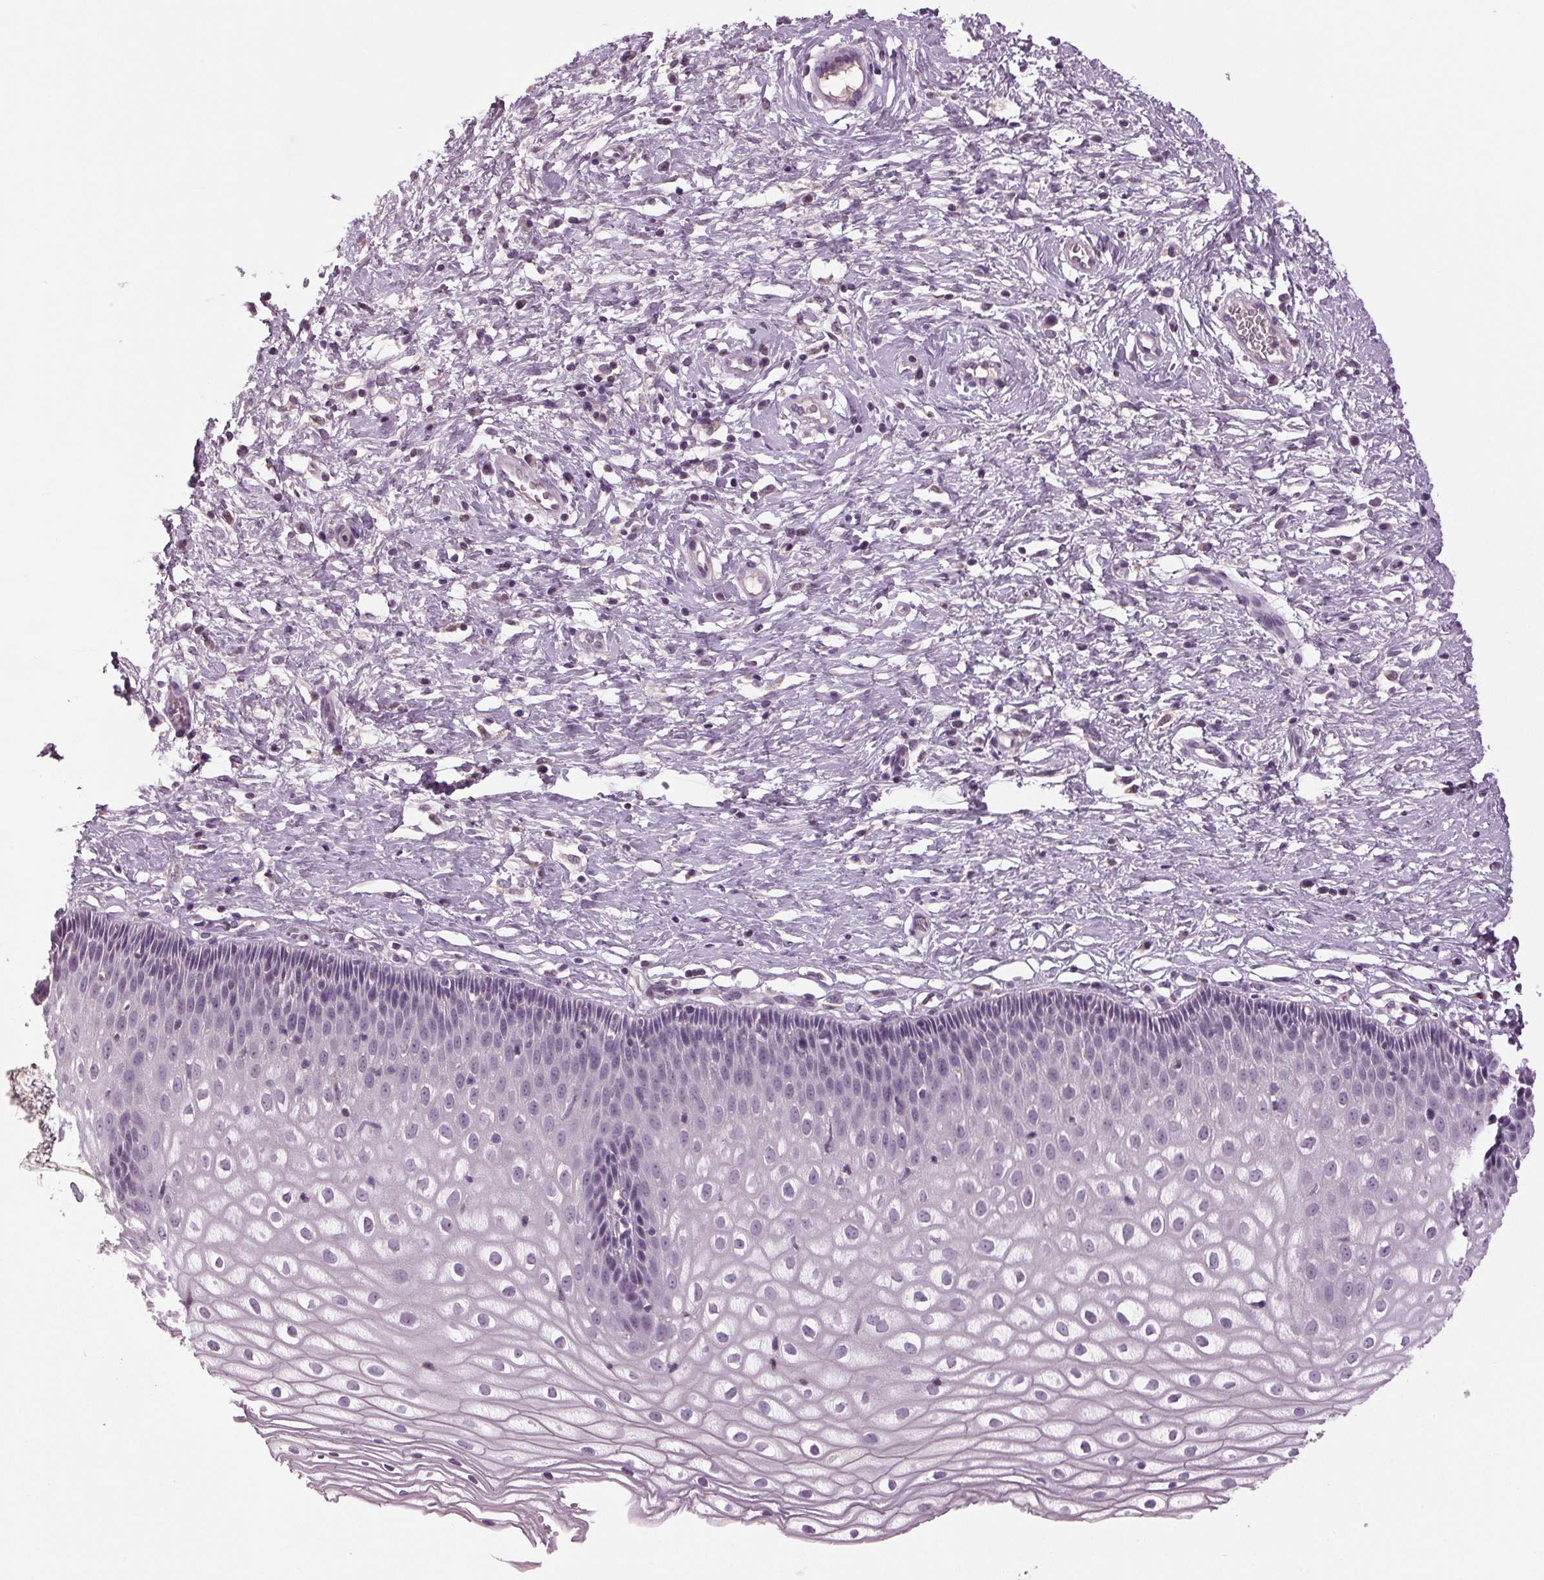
{"staining": {"intensity": "moderate", "quantity": "<25%", "location": "cytoplasmic/membranous"}, "tissue": "cervix", "cell_type": "Glandular cells", "image_type": "normal", "snomed": [{"axis": "morphology", "description": "Normal tissue, NOS"}, {"axis": "topography", "description": "Cervix"}], "caption": "Normal cervix demonstrates moderate cytoplasmic/membranous positivity in approximately <25% of glandular cells, visualized by immunohistochemistry. (brown staining indicates protein expression, while blue staining denotes nuclei).", "gene": "DNAH12", "patient": {"sex": "female", "age": 36}}